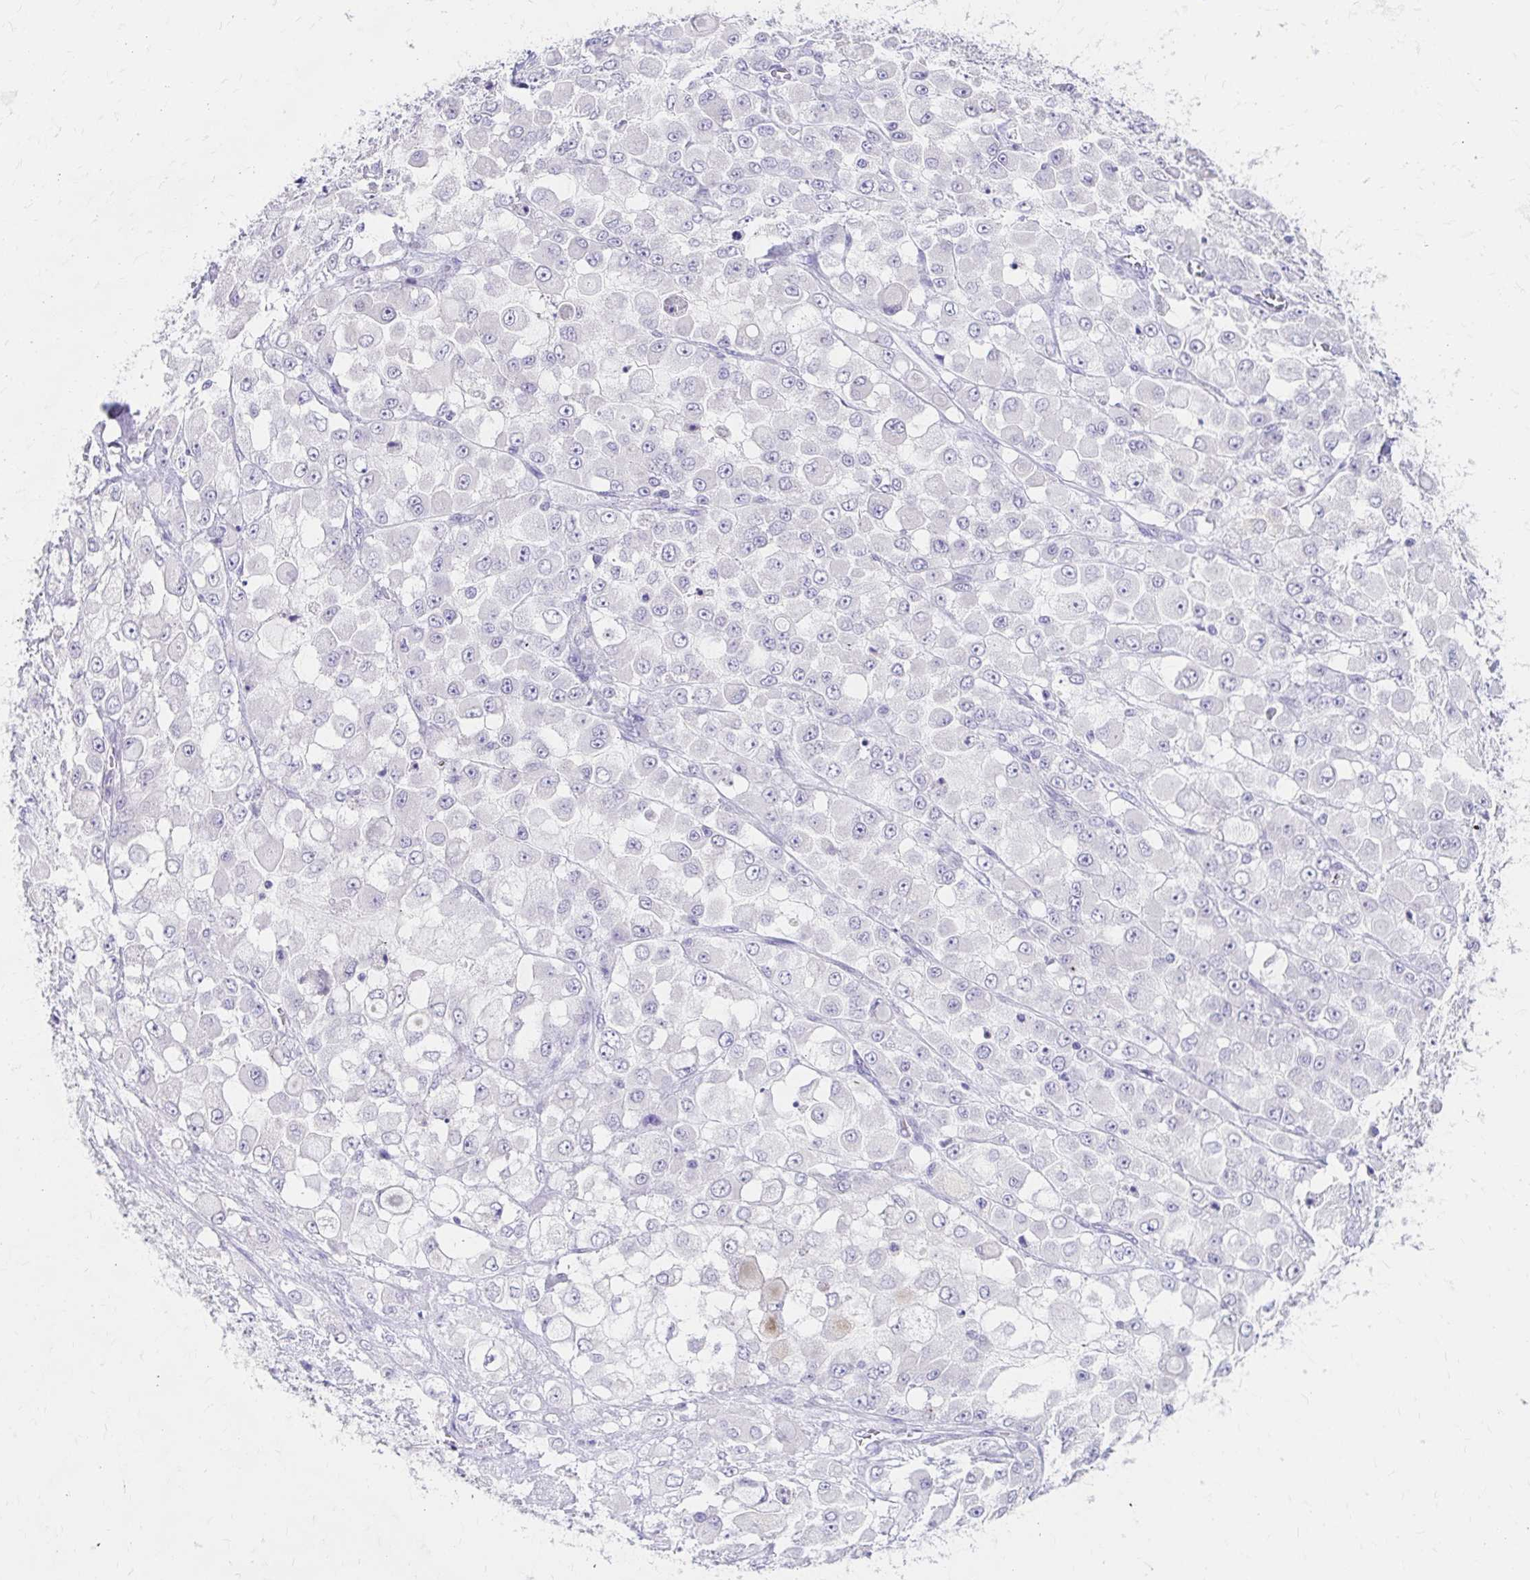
{"staining": {"intensity": "negative", "quantity": "none", "location": "none"}, "tissue": "stomach cancer", "cell_type": "Tumor cells", "image_type": "cancer", "snomed": [{"axis": "morphology", "description": "Adenocarcinoma, NOS"}, {"axis": "topography", "description": "Stomach"}], "caption": "This is a image of immunohistochemistry (IHC) staining of stomach adenocarcinoma, which shows no expression in tumor cells. Nuclei are stained in blue.", "gene": "AZGP1", "patient": {"sex": "female", "age": 76}}